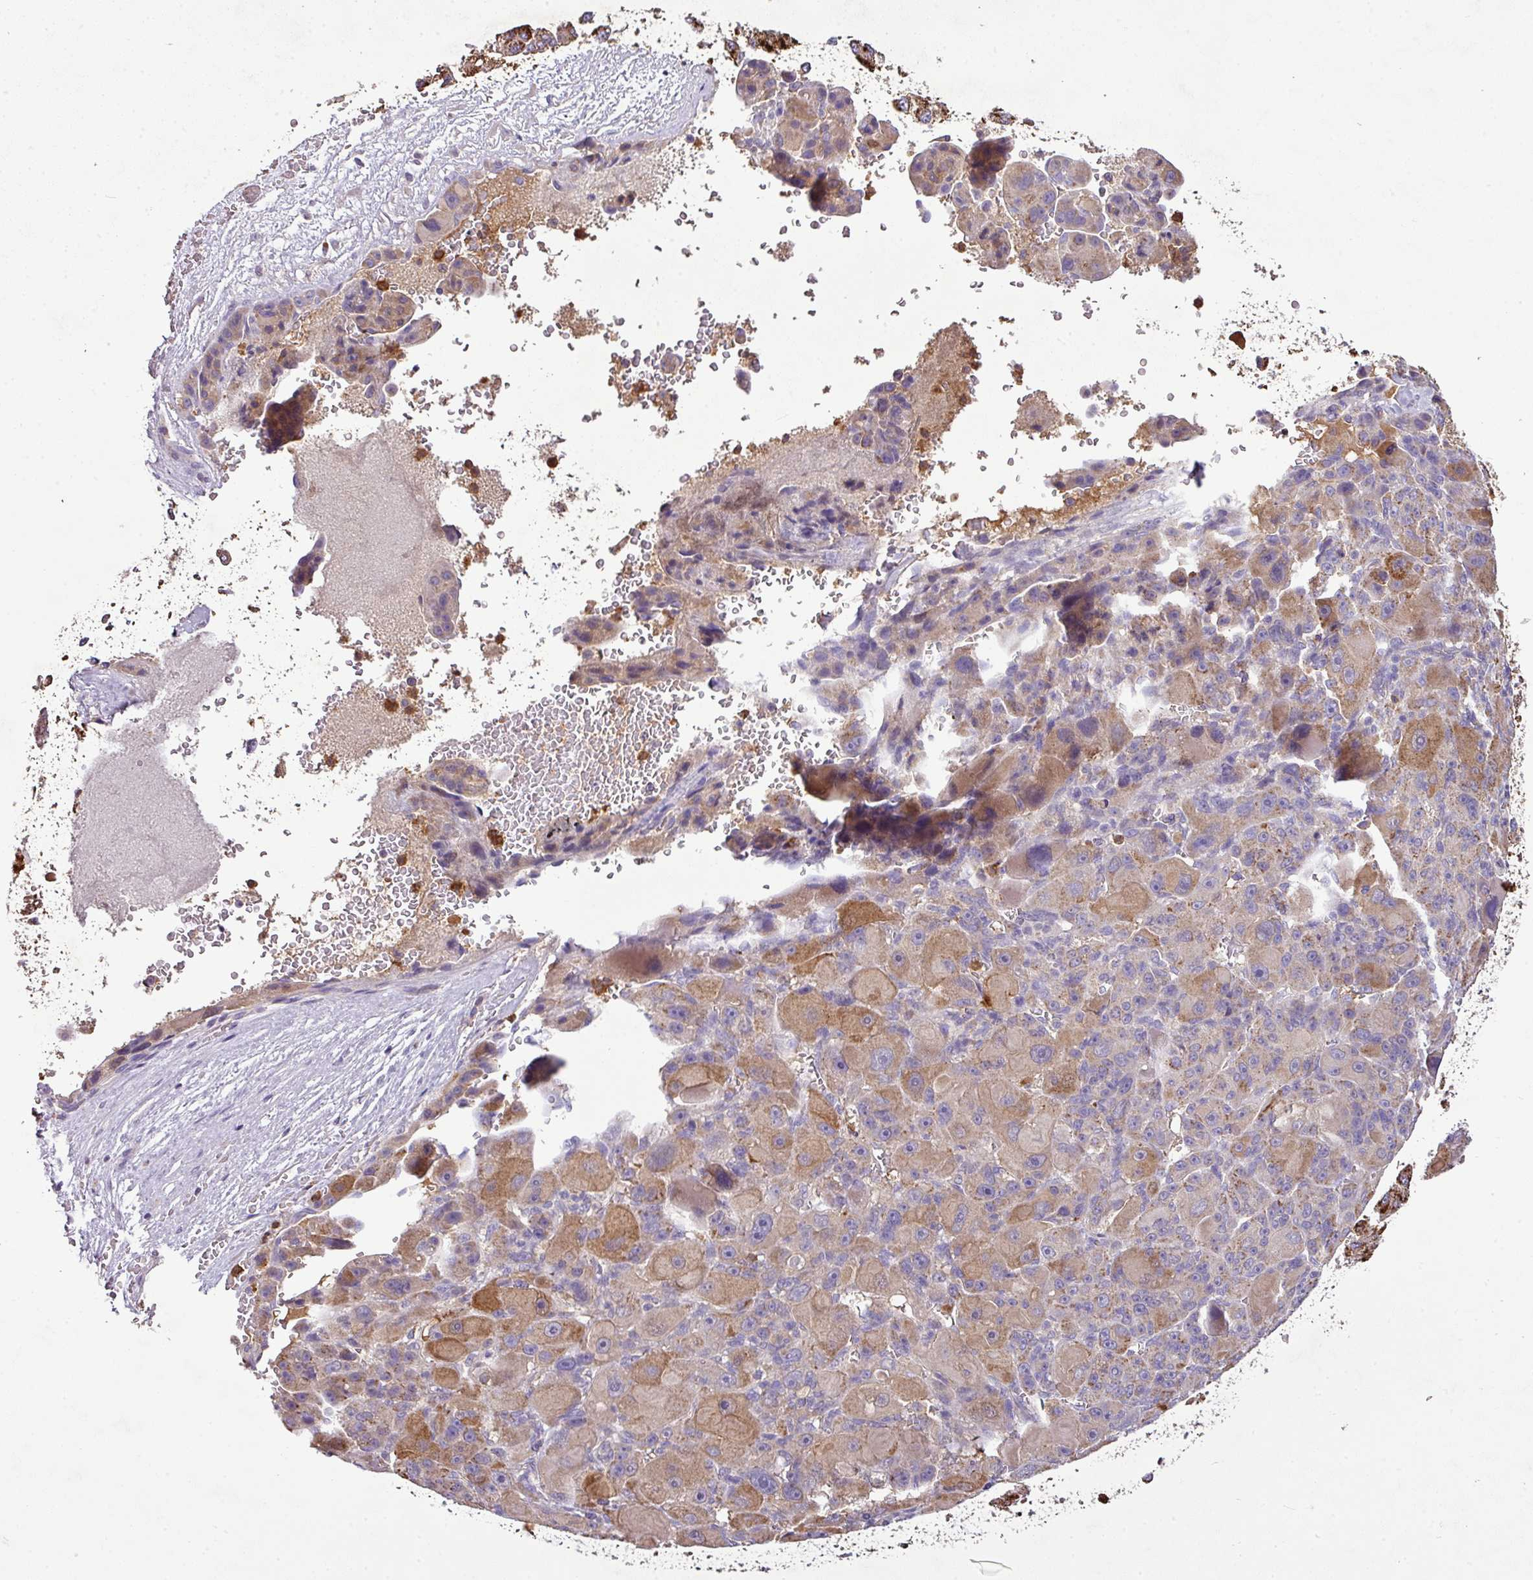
{"staining": {"intensity": "moderate", "quantity": "25%-75%", "location": "cytoplasmic/membranous"}, "tissue": "liver cancer", "cell_type": "Tumor cells", "image_type": "cancer", "snomed": [{"axis": "morphology", "description": "Carcinoma, Hepatocellular, NOS"}, {"axis": "topography", "description": "Liver"}], "caption": "A brown stain shows moderate cytoplasmic/membranous positivity of a protein in human liver cancer tumor cells. The protein of interest is shown in brown color, while the nuclei are stained blue.", "gene": "CAB39L", "patient": {"sex": "male", "age": 76}}